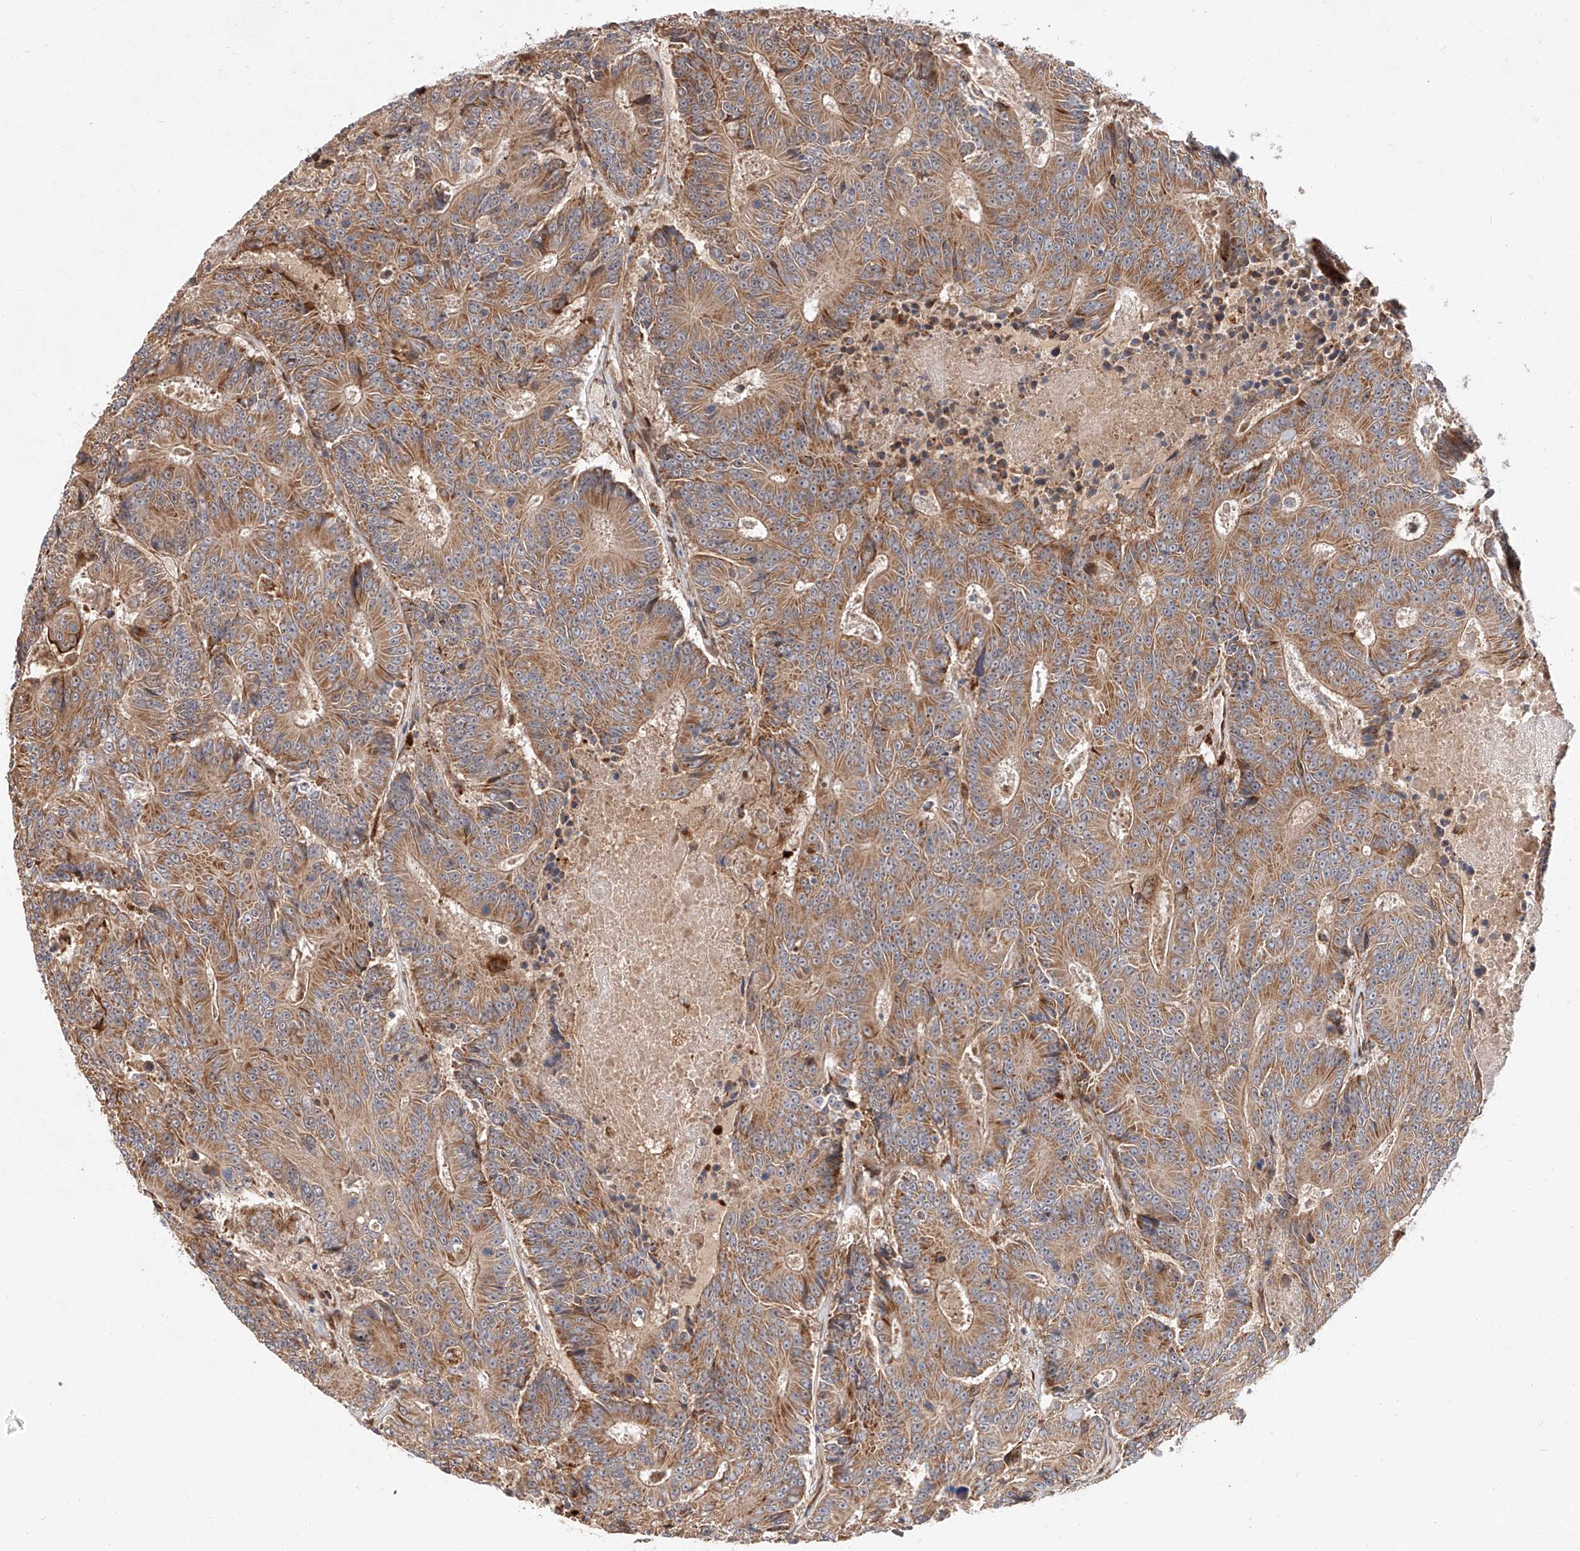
{"staining": {"intensity": "moderate", "quantity": ">75%", "location": "cytoplasmic/membranous"}, "tissue": "colorectal cancer", "cell_type": "Tumor cells", "image_type": "cancer", "snomed": [{"axis": "morphology", "description": "Adenocarcinoma, NOS"}, {"axis": "topography", "description": "Colon"}], "caption": "There is medium levels of moderate cytoplasmic/membranous expression in tumor cells of colorectal adenocarcinoma, as demonstrated by immunohistochemical staining (brown color).", "gene": "DIRAS3", "patient": {"sex": "male", "age": 83}}